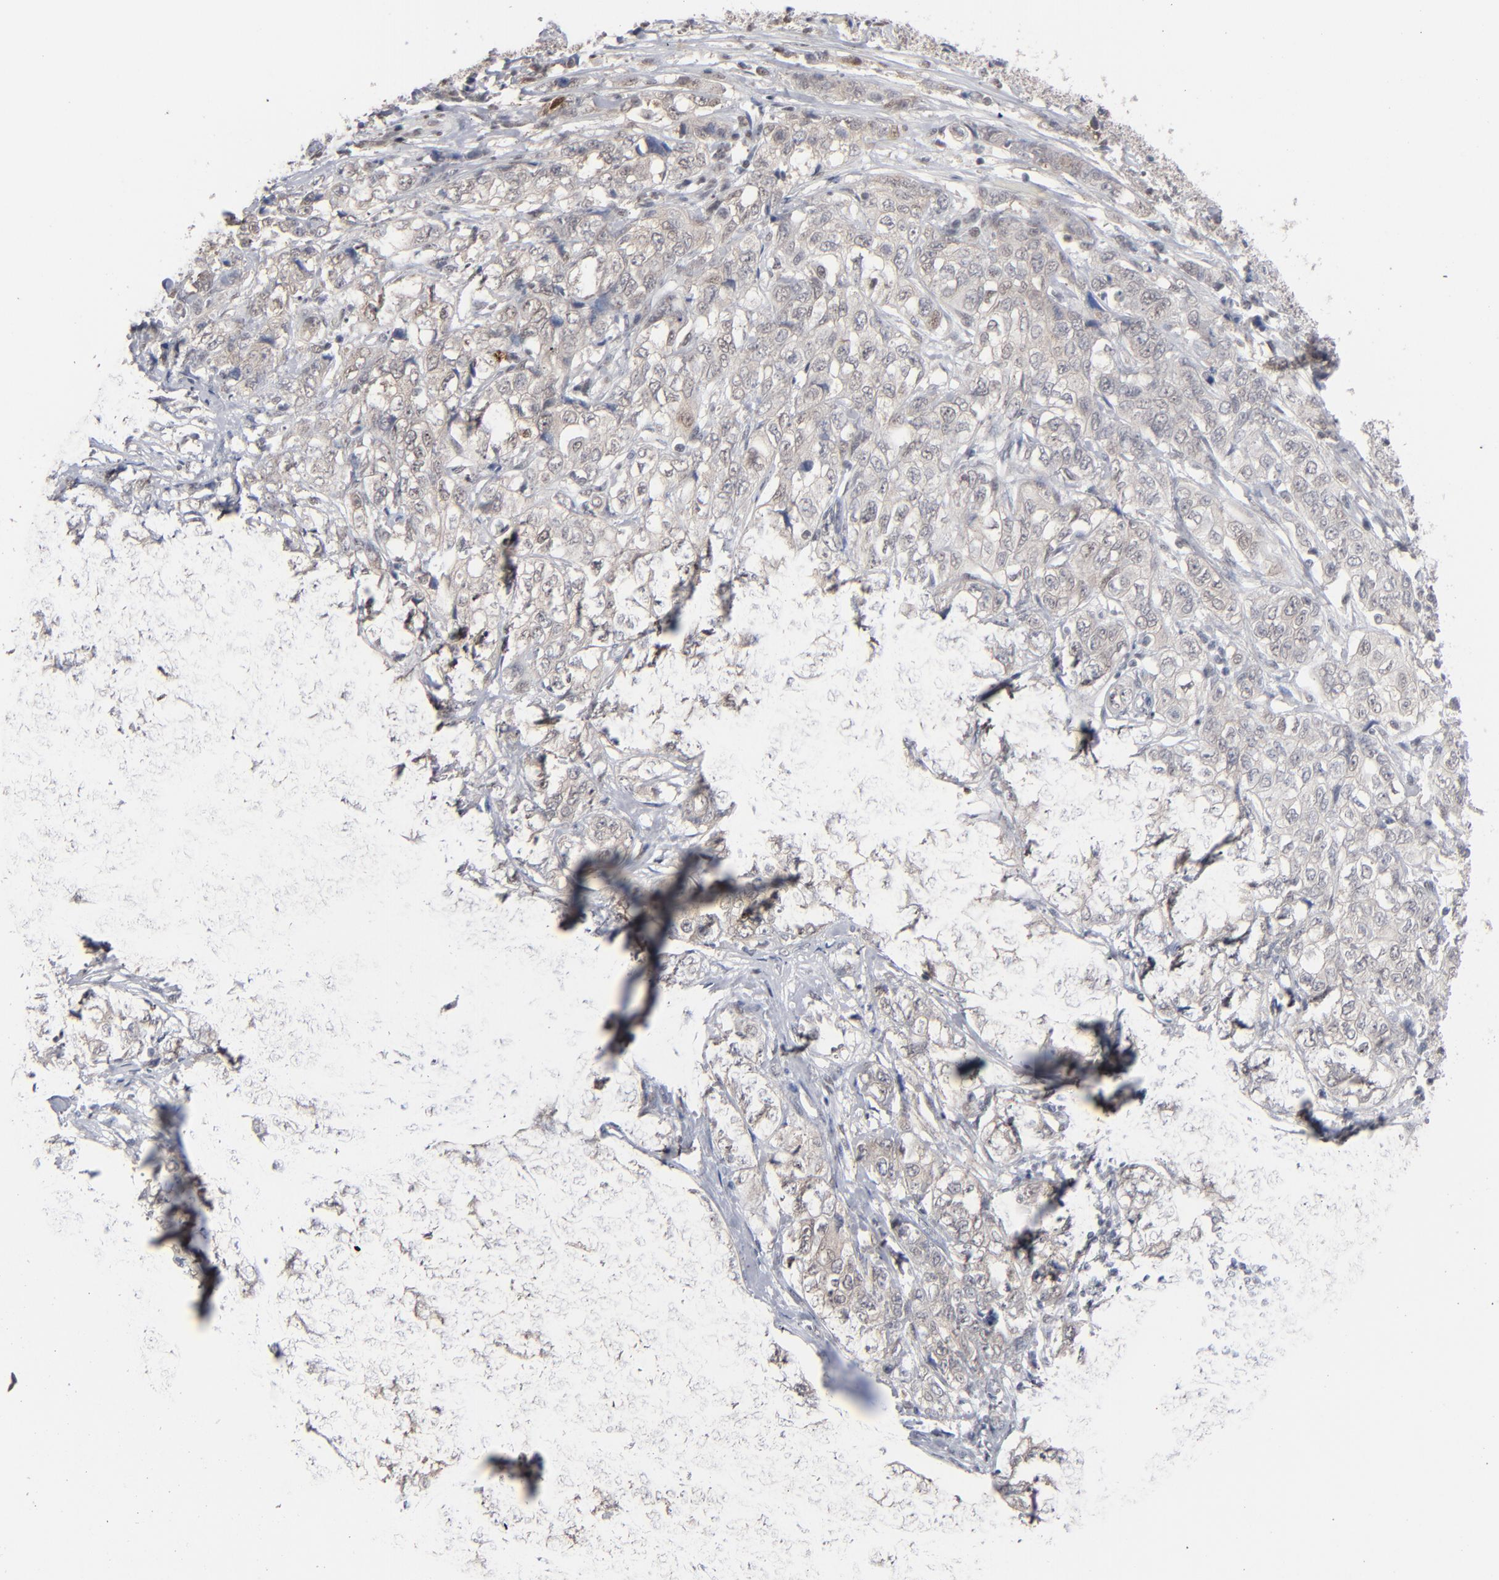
{"staining": {"intensity": "weak", "quantity": ">75%", "location": "cytoplasmic/membranous"}, "tissue": "stomach cancer", "cell_type": "Tumor cells", "image_type": "cancer", "snomed": [{"axis": "morphology", "description": "Adenocarcinoma, NOS"}, {"axis": "topography", "description": "Stomach"}], "caption": "IHC histopathology image of neoplastic tissue: human adenocarcinoma (stomach) stained using IHC reveals low levels of weak protein expression localized specifically in the cytoplasmic/membranous of tumor cells, appearing as a cytoplasmic/membranous brown color.", "gene": "IRF9", "patient": {"sex": "male", "age": 48}}